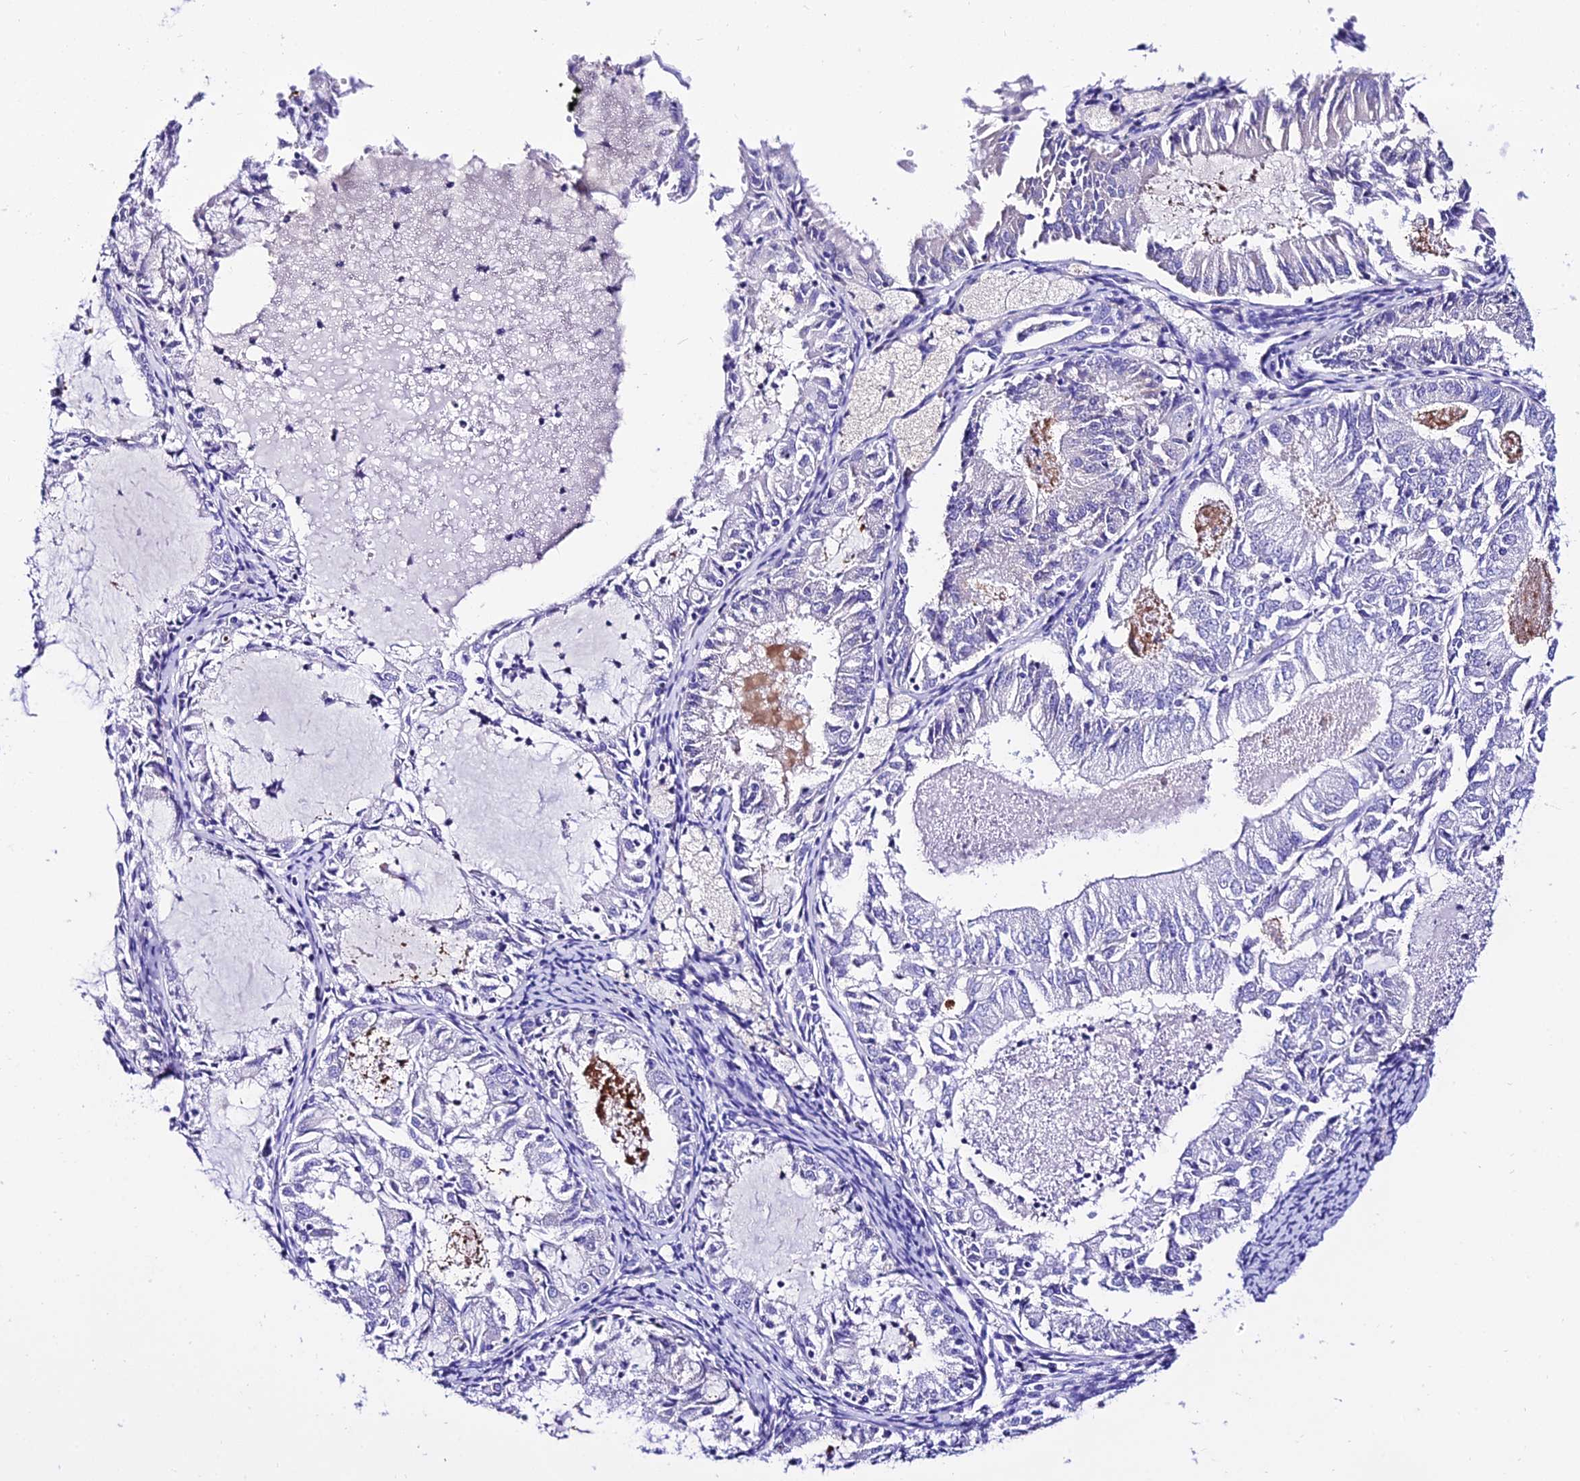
{"staining": {"intensity": "negative", "quantity": "none", "location": "none"}, "tissue": "endometrial cancer", "cell_type": "Tumor cells", "image_type": "cancer", "snomed": [{"axis": "morphology", "description": "Adenocarcinoma, NOS"}, {"axis": "topography", "description": "Endometrium"}], "caption": "An immunohistochemistry (IHC) micrograph of endometrial cancer (adenocarcinoma) is shown. There is no staining in tumor cells of endometrial cancer (adenocarcinoma).", "gene": "DEFB106A", "patient": {"sex": "female", "age": 57}}